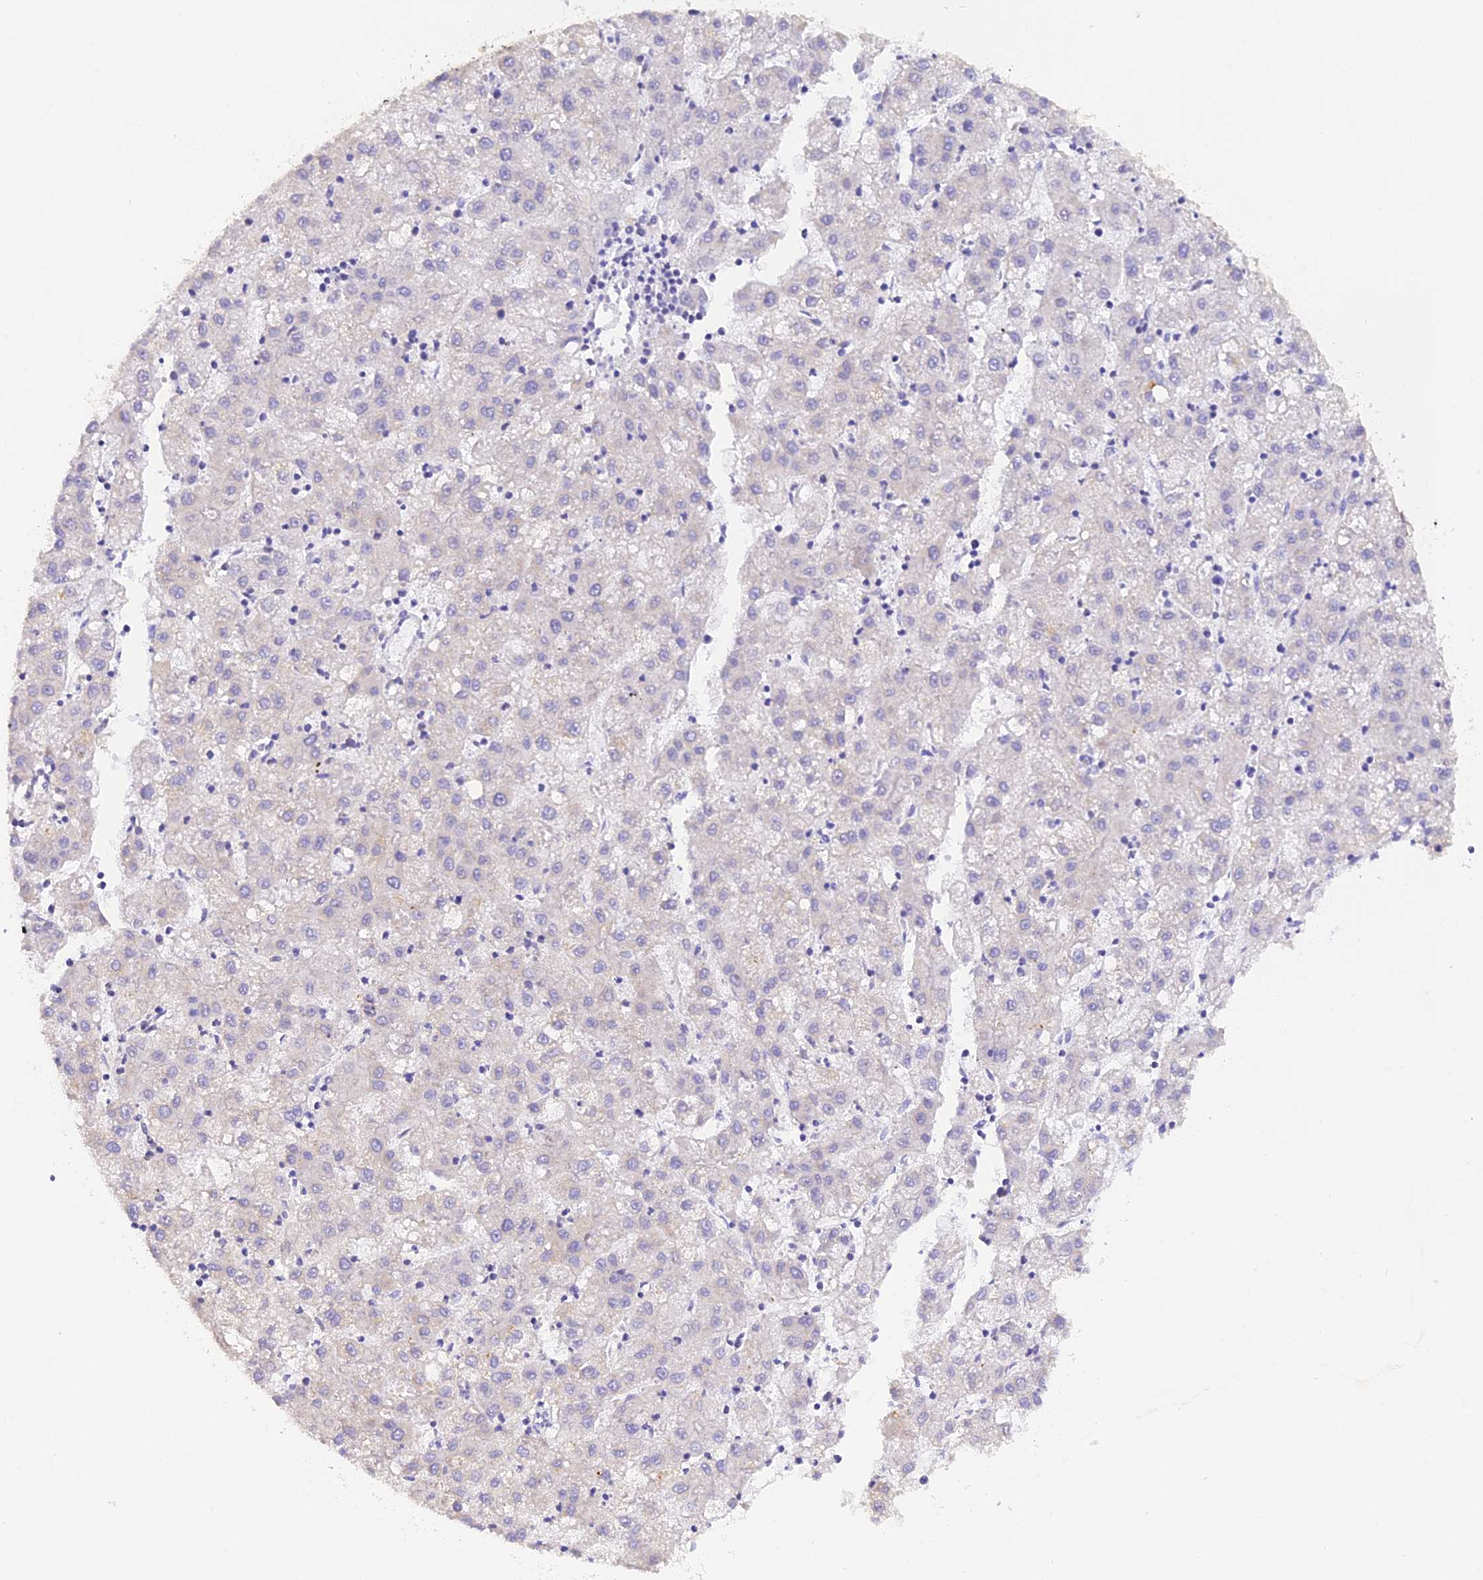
{"staining": {"intensity": "negative", "quantity": "none", "location": "none"}, "tissue": "liver cancer", "cell_type": "Tumor cells", "image_type": "cancer", "snomed": [{"axis": "morphology", "description": "Carcinoma, Hepatocellular, NOS"}, {"axis": "topography", "description": "Liver"}], "caption": "An IHC image of liver cancer (hepatocellular carcinoma) is shown. There is no staining in tumor cells of liver cancer (hepatocellular carcinoma). (DAB (3,3'-diaminobenzidine) IHC, high magnification).", "gene": "PKIA", "patient": {"sex": "male", "age": 72}}